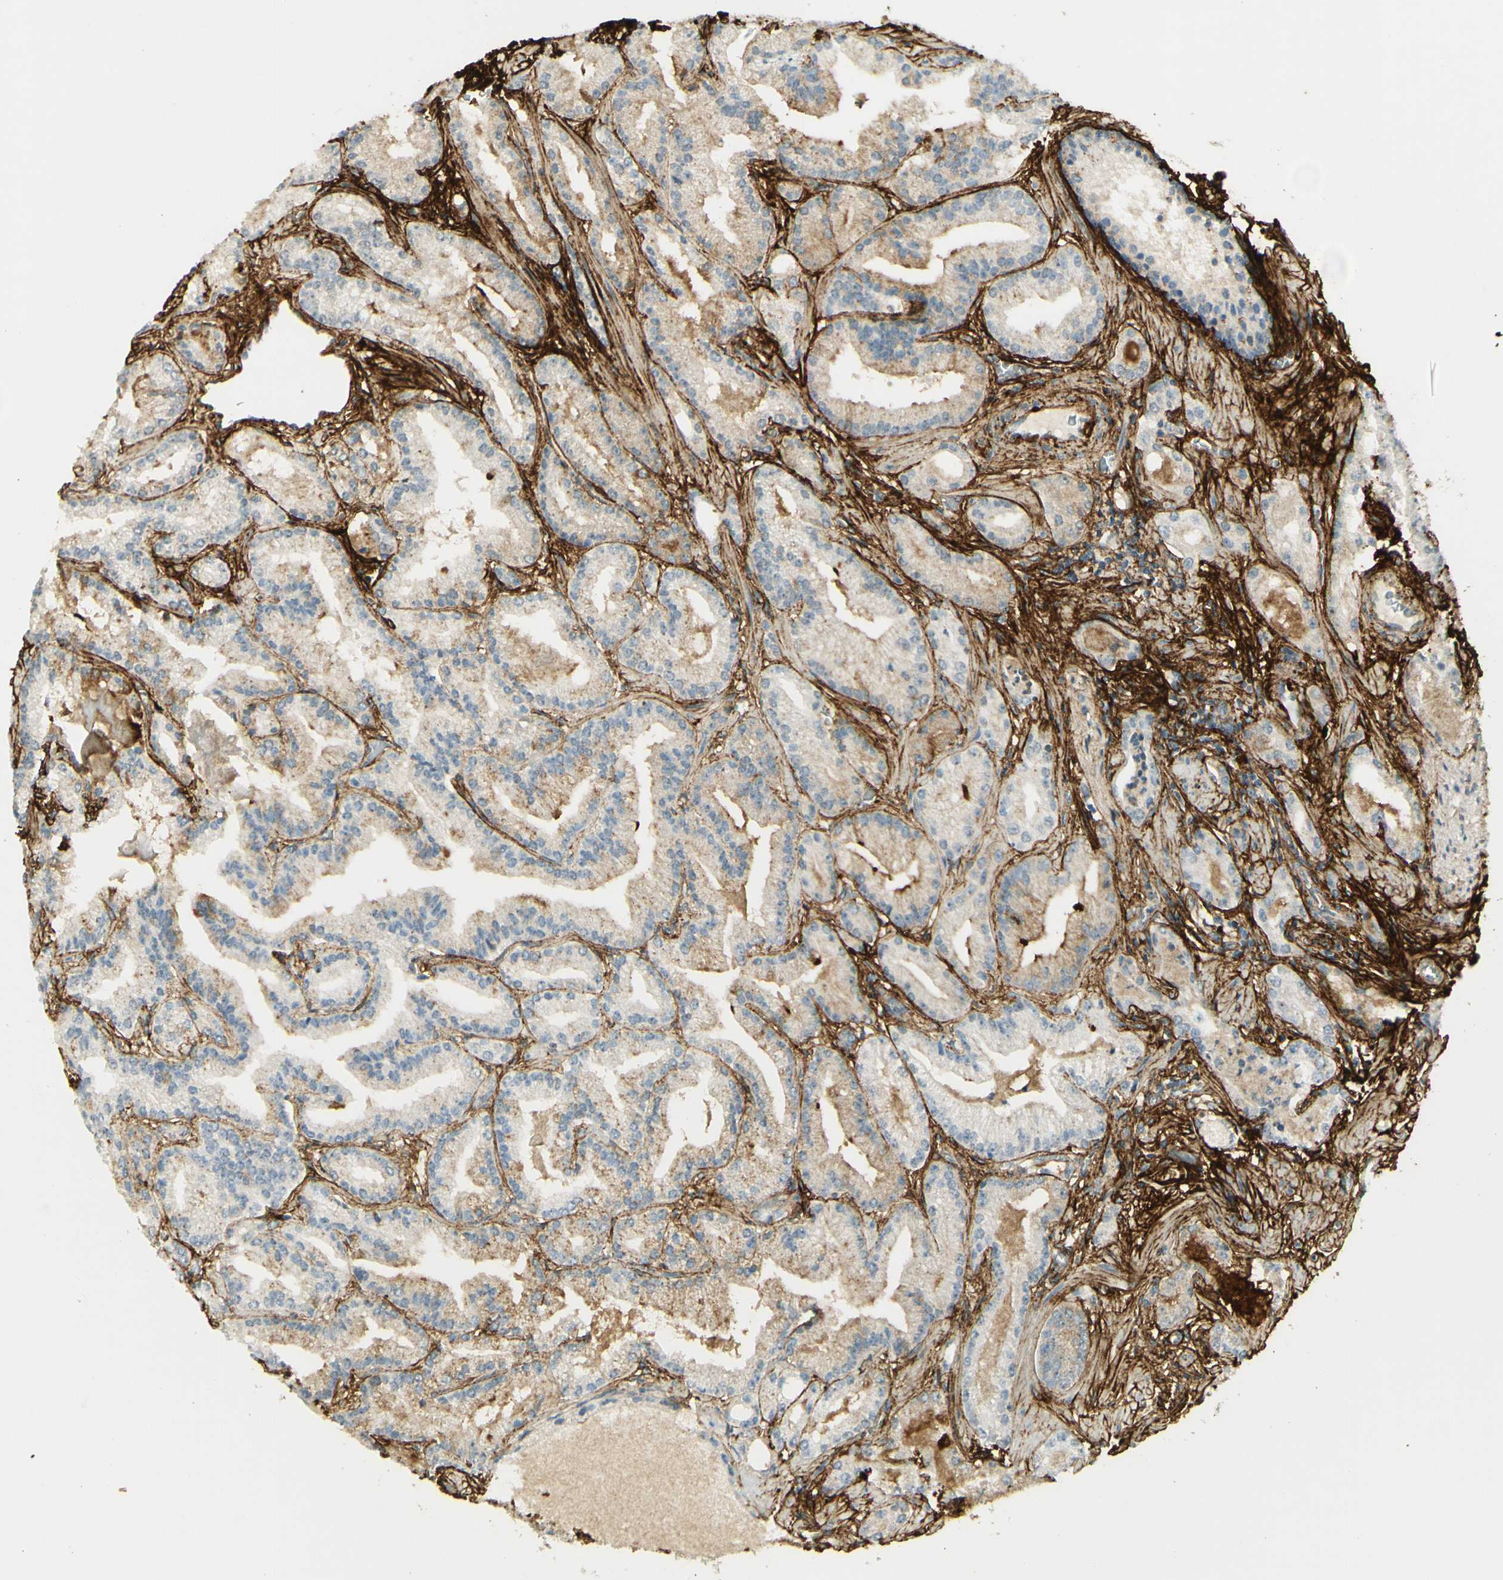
{"staining": {"intensity": "weak", "quantity": "25%-75%", "location": "cytoplasmic/membranous"}, "tissue": "prostate cancer", "cell_type": "Tumor cells", "image_type": "cancer", "snomed": [{"axis": "morphology", "description": "Adenocarcinoma, Low grade"}, {"axis": "topography", "description": "Prostate"}], "caption": "Weak cytoplasmic/membranous protein positivity is seen in approximately 25%-75% of tumor cells in prostate cancer (low-grade adenocarcinoma). The staining is performed using DAB brown chromogen to label protein expression. The nuclei are counter-stained blue using hematoxylin.", "gene": "TNN", "patient": {"sex": "male", "age": 59}}